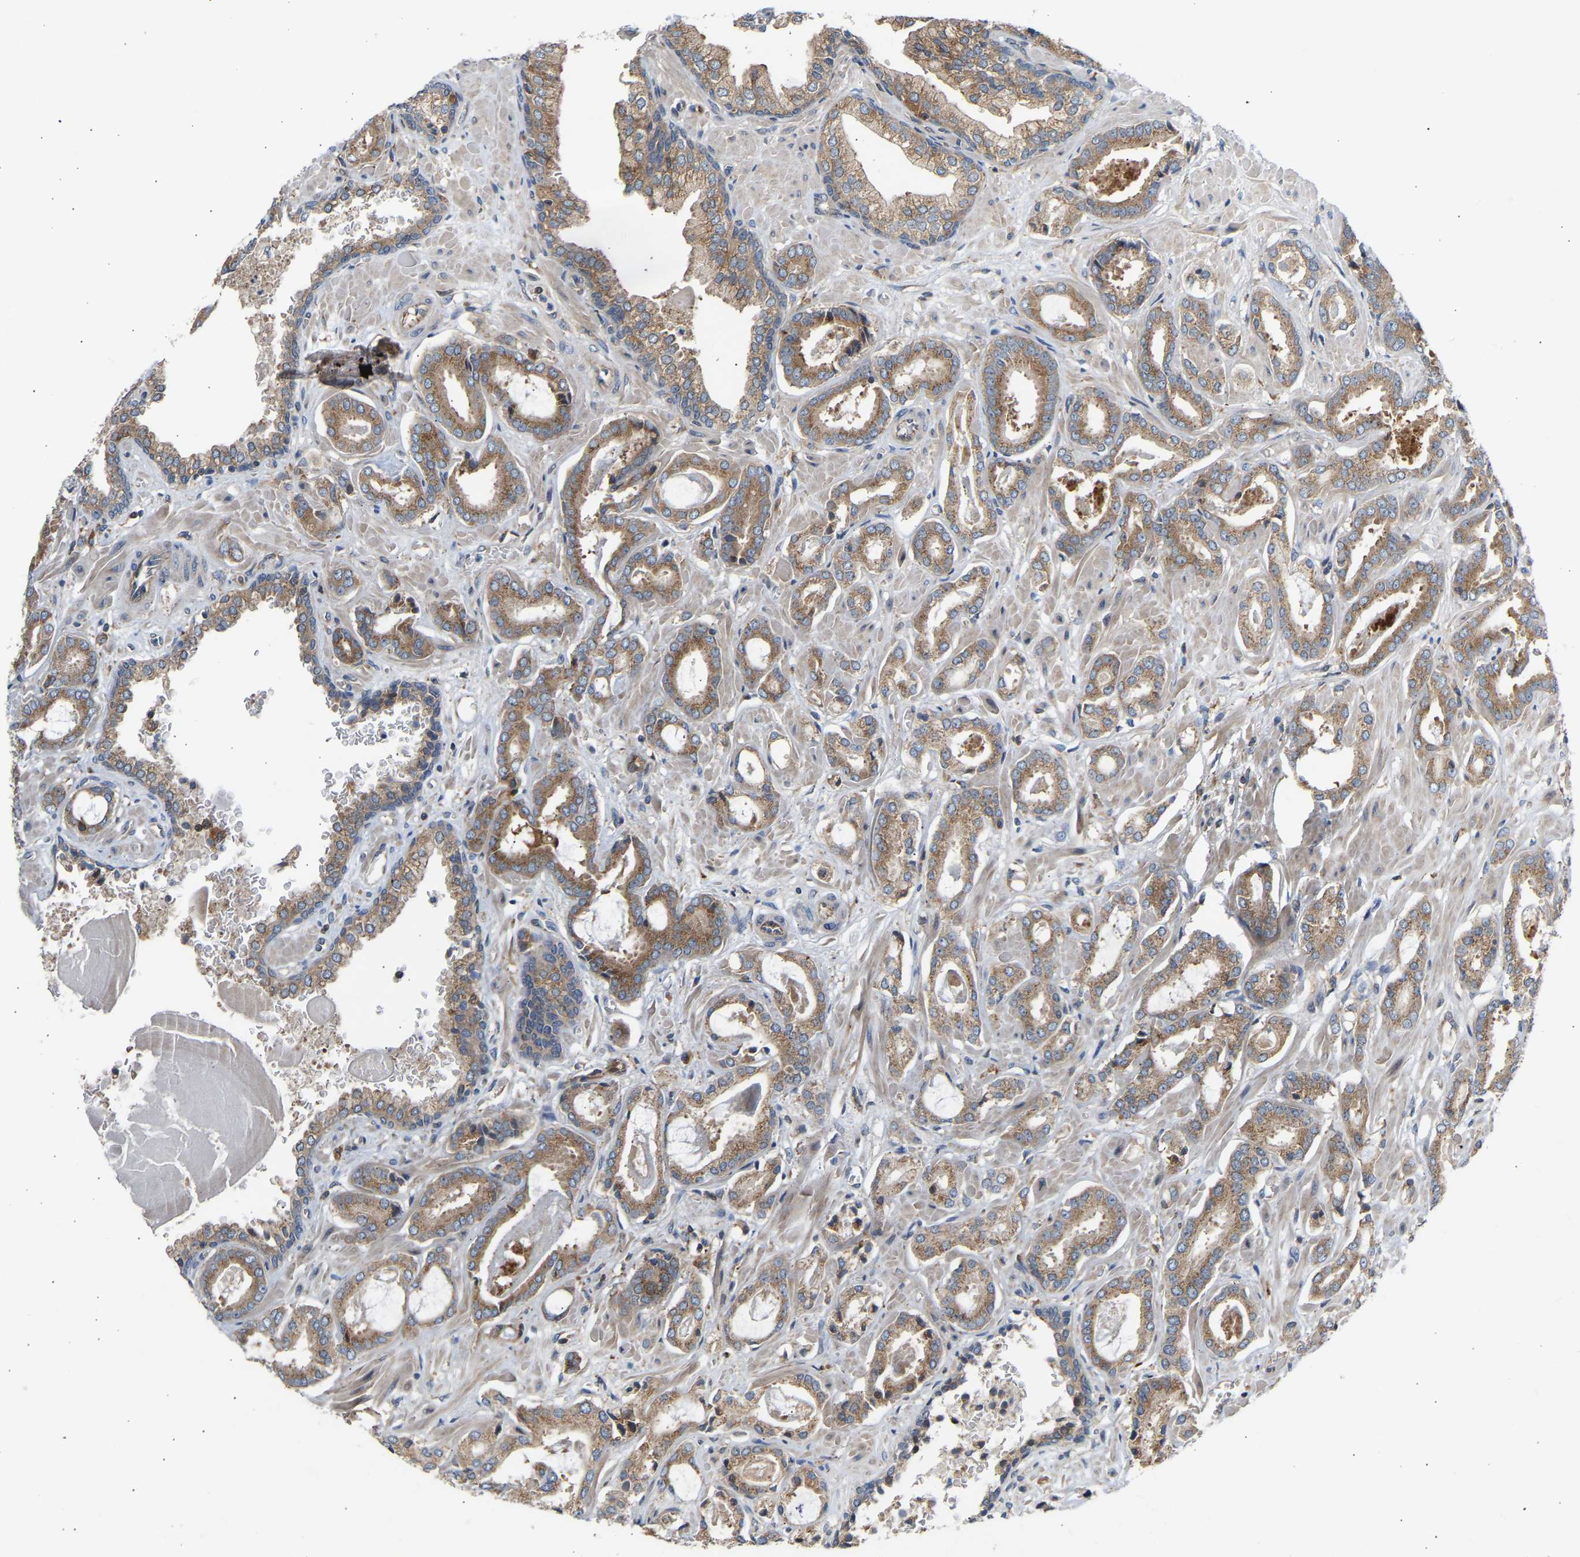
{"staining": {"intensity": "moderate", "quantity": ">75%", "location": "cytoplasmic/membranous"}, "tissue": "prostate cancer", "cell_type": "Tumor cells", "image_type": "cancer", "snomed": [{"axis": "morphology", "description": "Adenocarcinoma, Low grade"}, {"axis": "topography", "description": "Prostate"}], "caption": "High-power microscopy captured an IHC histopathology image of adenocarcinoma (low-grade) (prostate), revealing moderate cytoplasmic/membranous expression in approximately >75% of tumor cells.", "gene": "GCN1", "patient": {"sex": "male", "age": 53}}